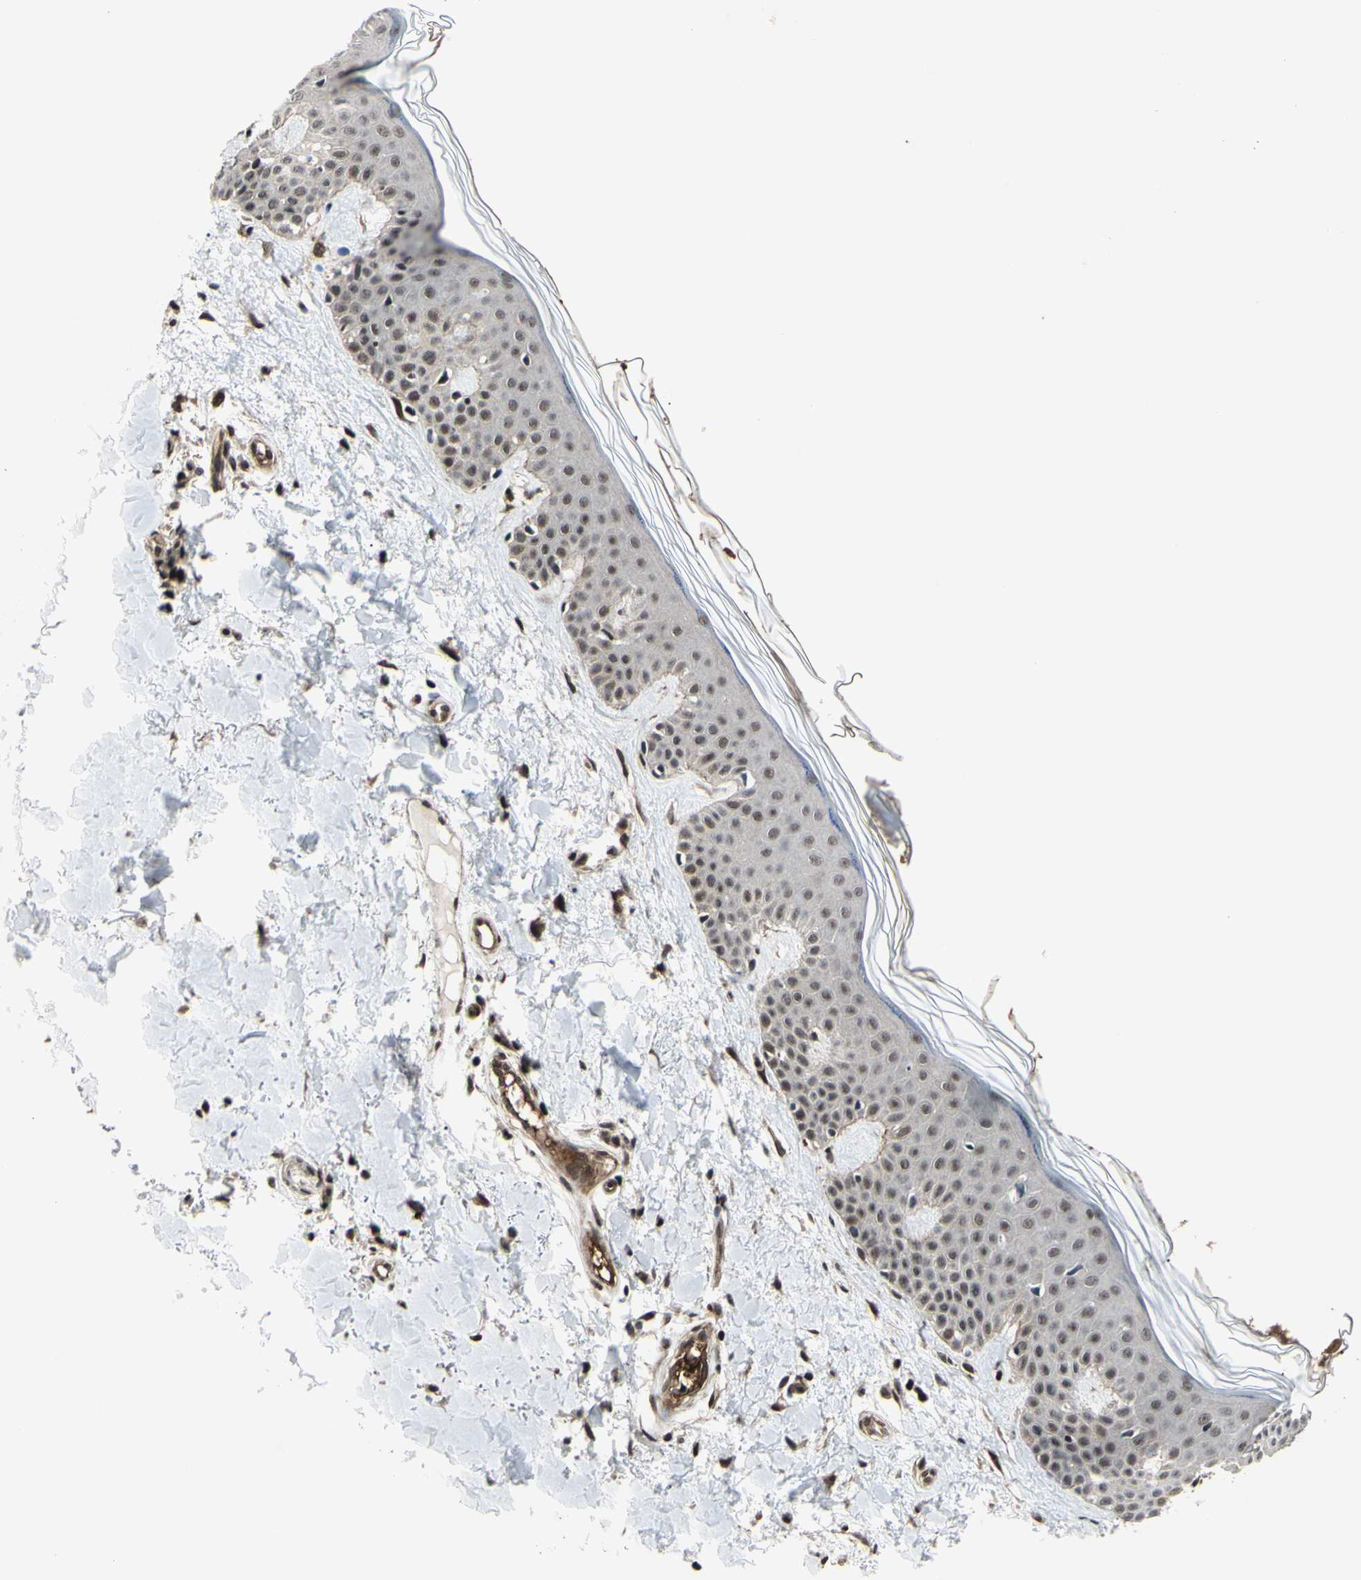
{"staining": {"intensity": "strong", "quantity": ">75%", "location": "nuclear"}, "tissue": "skin", "cell_type": "Fibroblasts", "image_type": "normal", "snomed": [{"axis": "morphology", "description": "Normal tissue, NOS"}, {"axis": "topography", "description": "Skin"}], "caption": "The image demonstrates a brown stain indicating the presence of a protein in the nuclear of fibroblasts in skin. (DAB IHC, brown staining for protein, blue staining for nuclei).", "gene": "THAP12", "patient": {"sex": "male", "age": 67}}